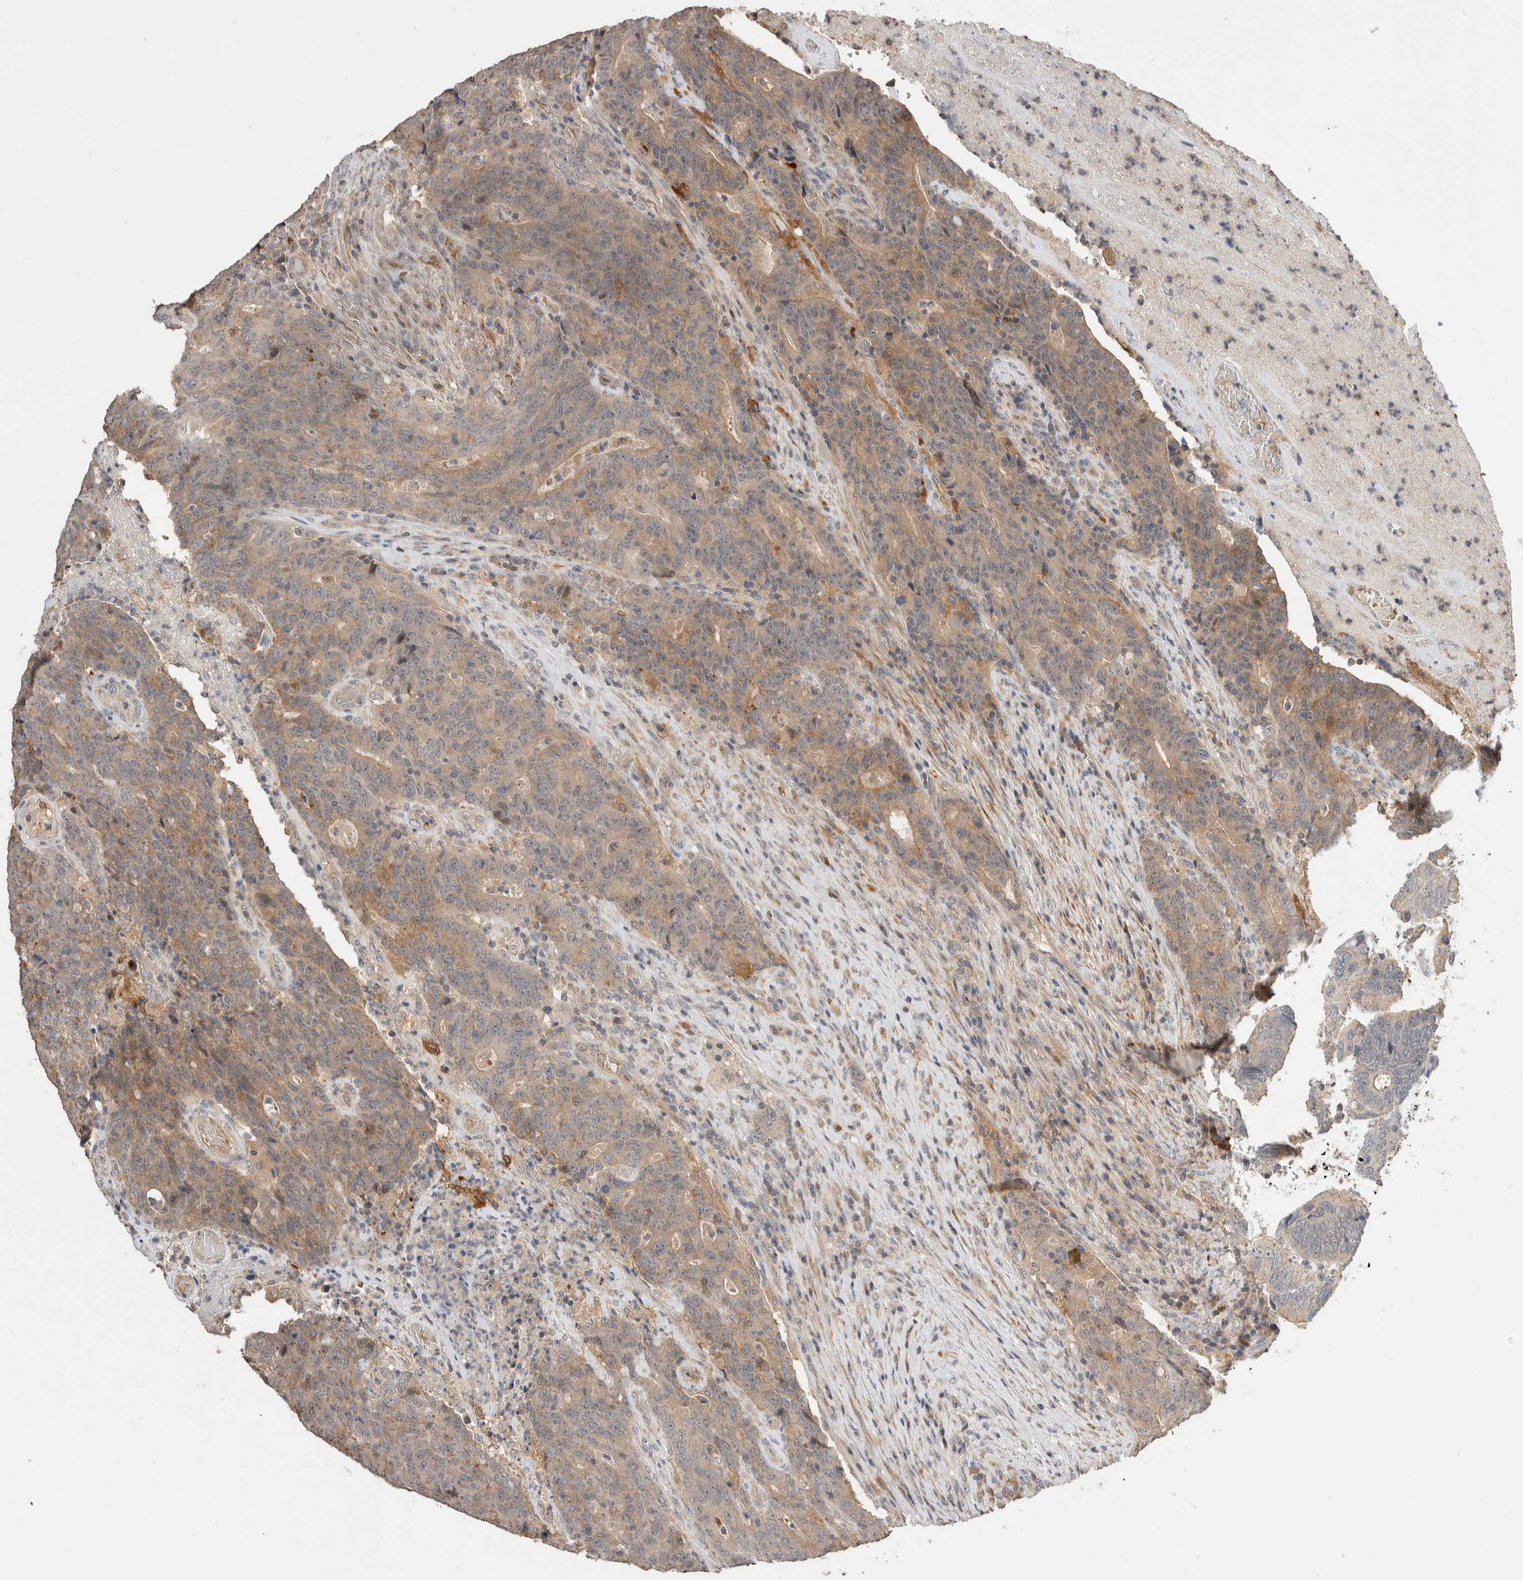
{"staining": {"intensity": "weak", "quantity": ">75%", "location": "cytoplasmic/membranous"}, "tissue": "colorectal cancer", "cell_type": "Tumor cells", "image_type": "cancer", "snomed": [{"axis": "morphology", "description": "Normal tissue, NOS"}, {"axis": "morphology", "description": "Adenocarcinoma, NOS"}, {"axis": "topography", "description": "Colon"}], "caption": "The photomicrograph exhibits staining of colorectal adenocarcinoma, revealing weak cytoplasmic/membranous protein expression (brown color) within tumor cells.", "gene": "WDR91", "patient": {"sex": "female", "age": 75}}